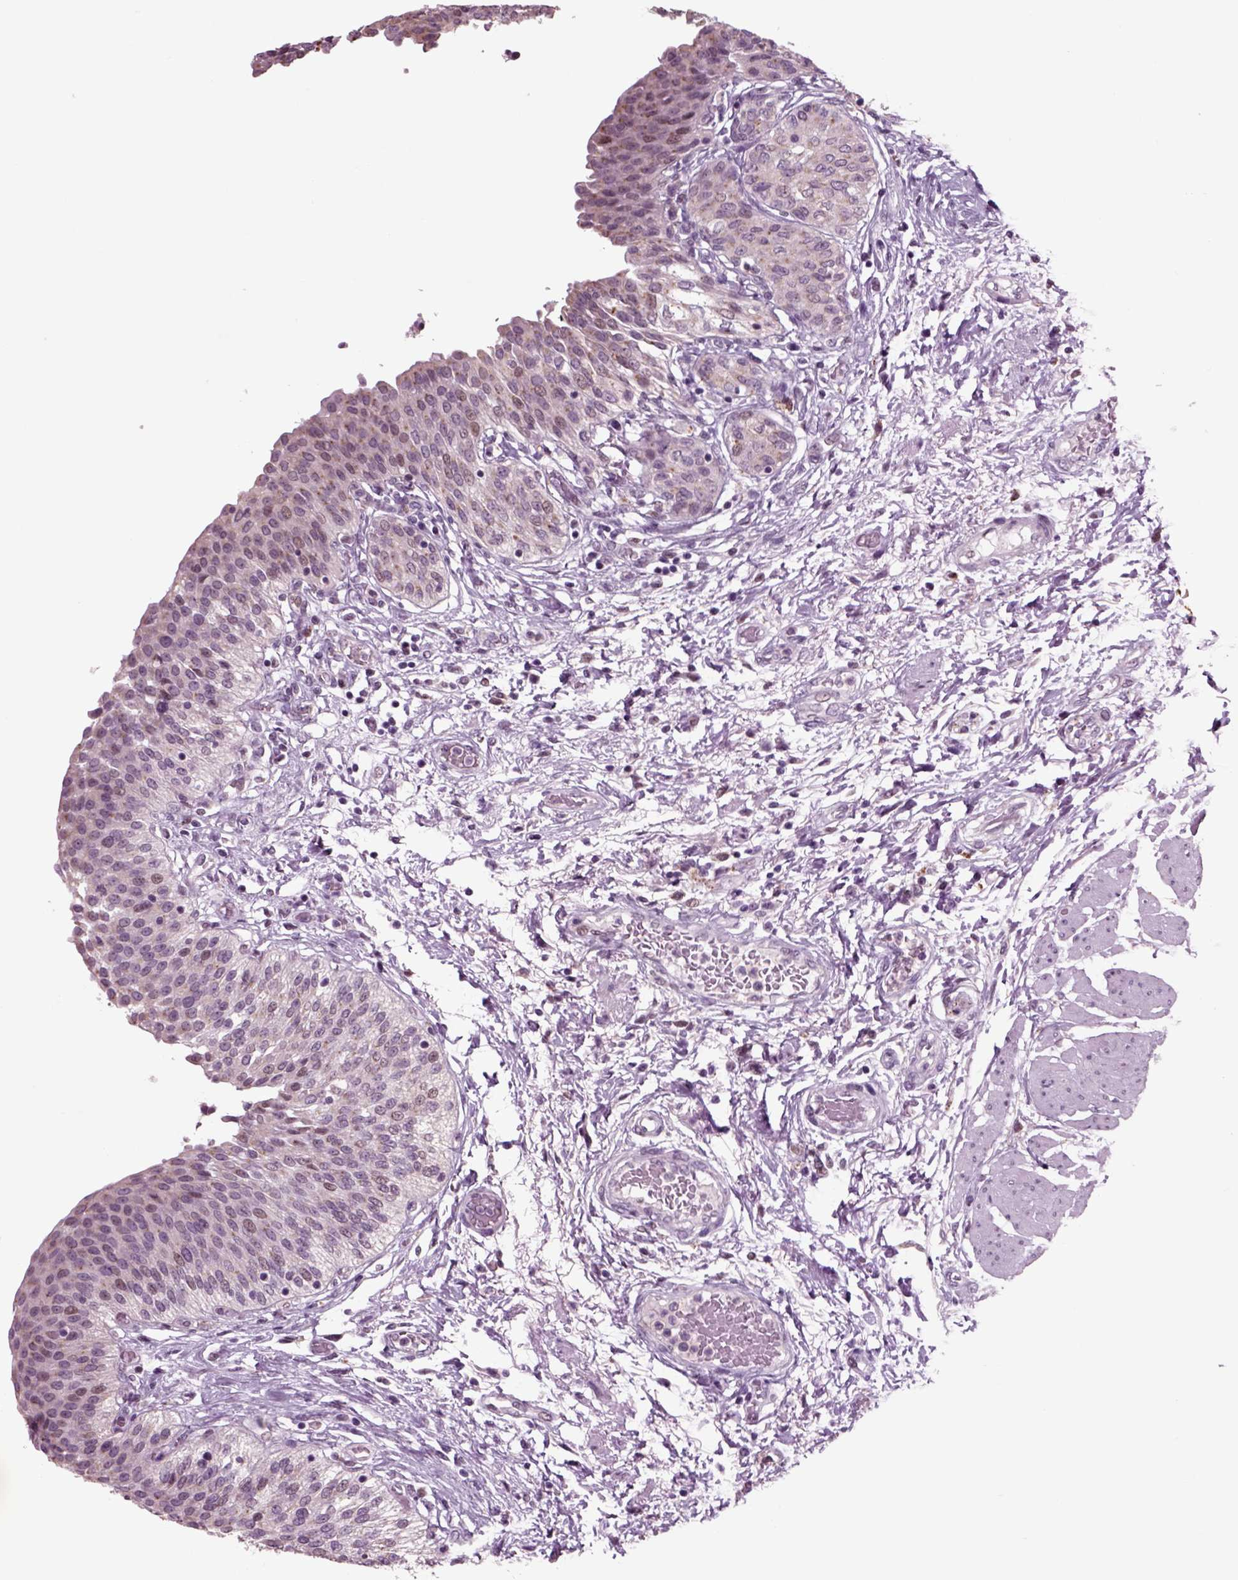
{"staining": {"intensity": "negative", "quantity": "none", "location": "none"}, "tissue": "urinary bladder", "cell_type": "Urothelial cells", "image_type": "normal", "snomed": [{"axis": "morphology", "description": "Normal tissue, NOS"}, {"axis": "morphology", "description": "Metaplasia, NOS"}, {"axis": "topography", "description": "Urinary bladder"}], "caption": "Urothelial cells show no significant protein expression in unremarkable urinary bladder. (DAB (3,3'-diaminobenzidine) immunohistochemistry (IHC), high magnification).", "gene": "CHGB", "patient": {"sex": "male", "age": 68}}